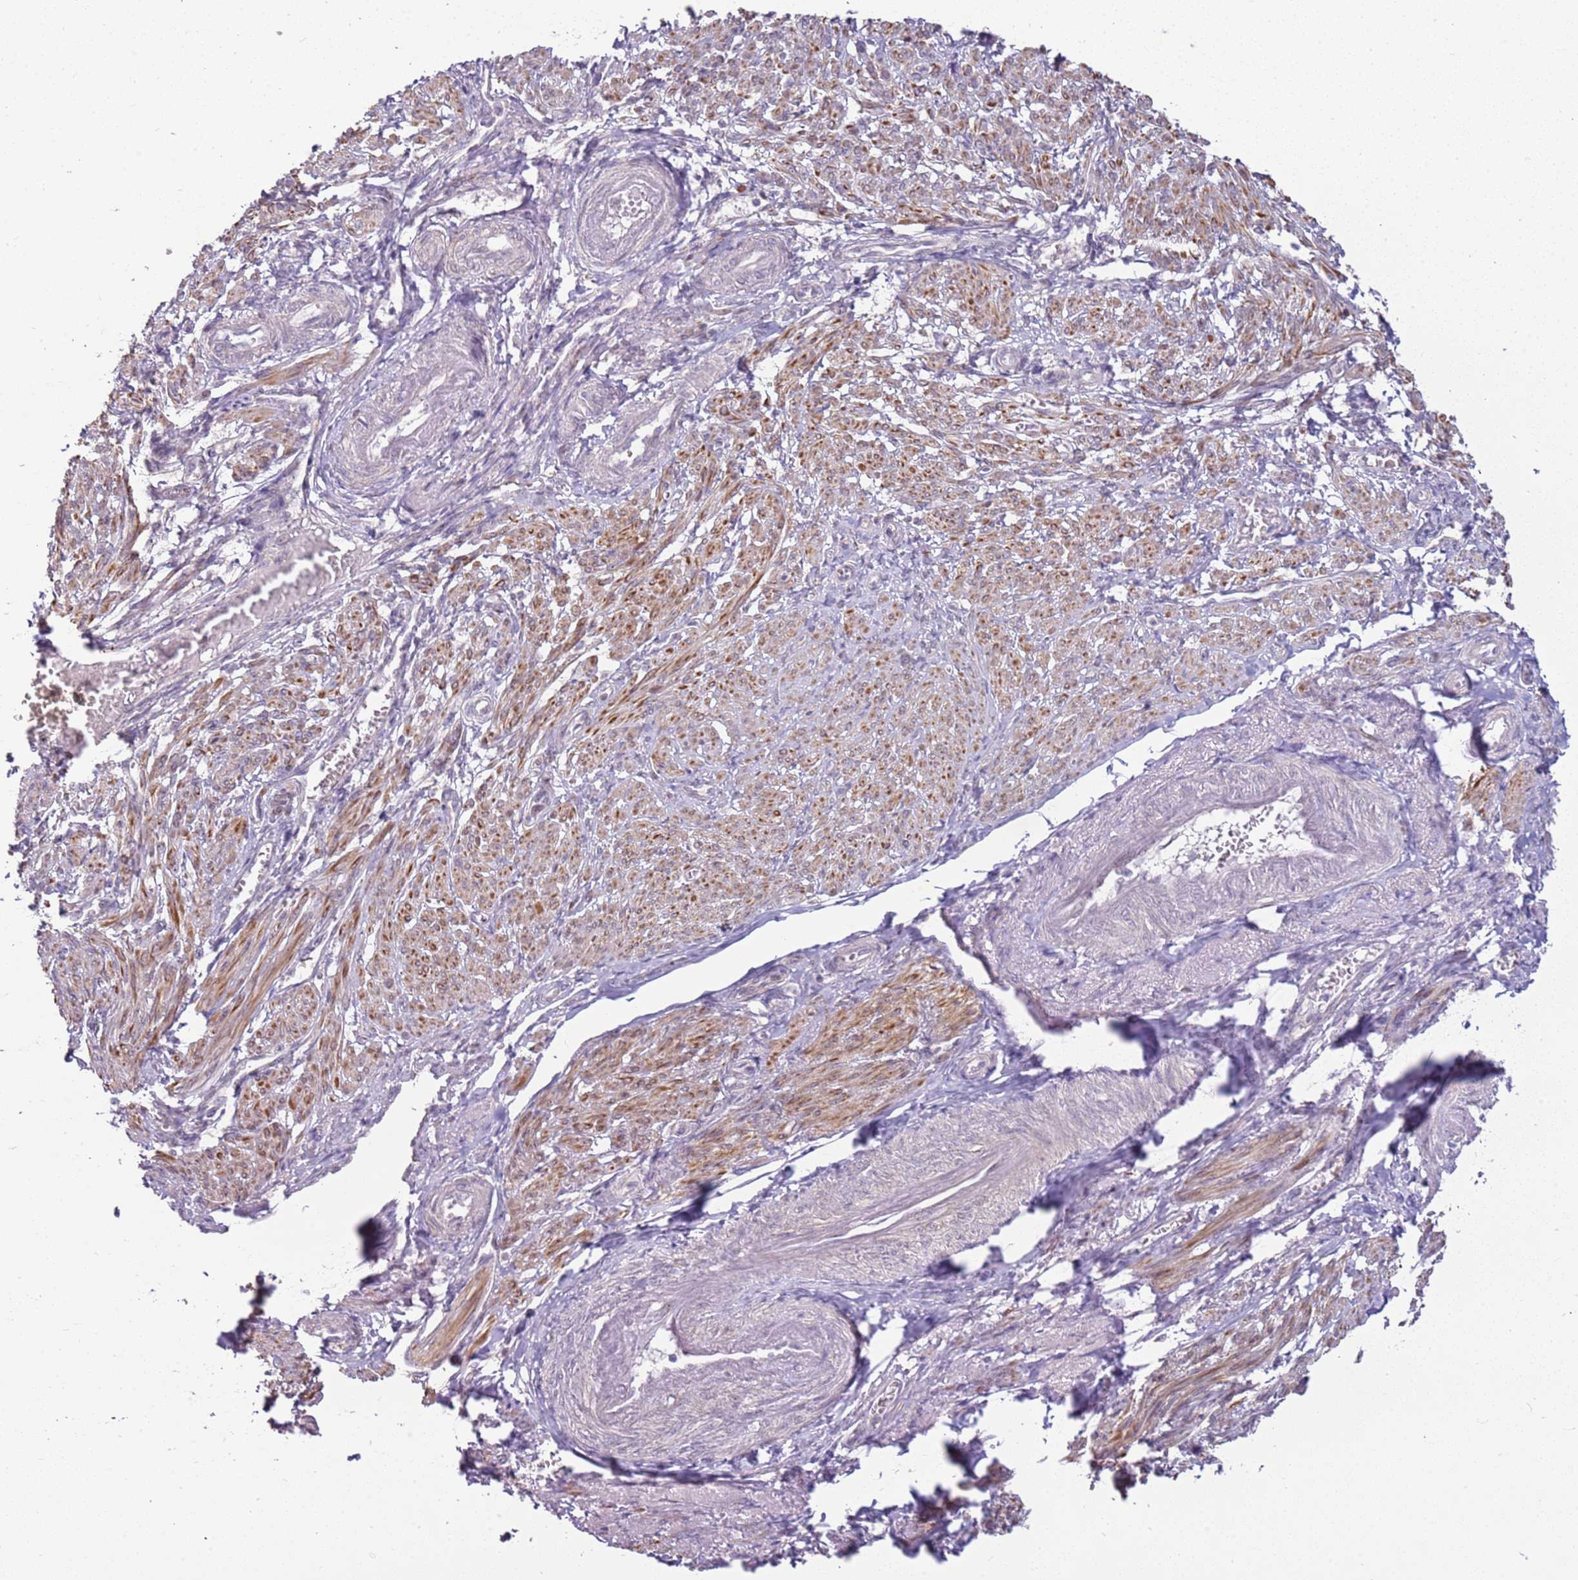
{"staining": {"intensity": "moderate", "quantity": "25%-75%", "location": "cytoplasmic/membranous,nuclear"}, "tissue": "smooth muscle", "cell_type": "Smooth muscle cells", "image_type": "normal", "snomed": [{"axis": "morphology", "description": "Normal tissue, NOS"}, {"axis": "topography", "description": "Smooth muscle"}], "caption": "Smooth muscle stained with DAB immunohistochemistry displays medium levels of moderate cytoplasmic/membranous,nuclear staining in approximately 25%-75% of smooth muscle cells.", "gene": "UCMA", "patient": {"sex": "female", "age": 39}}